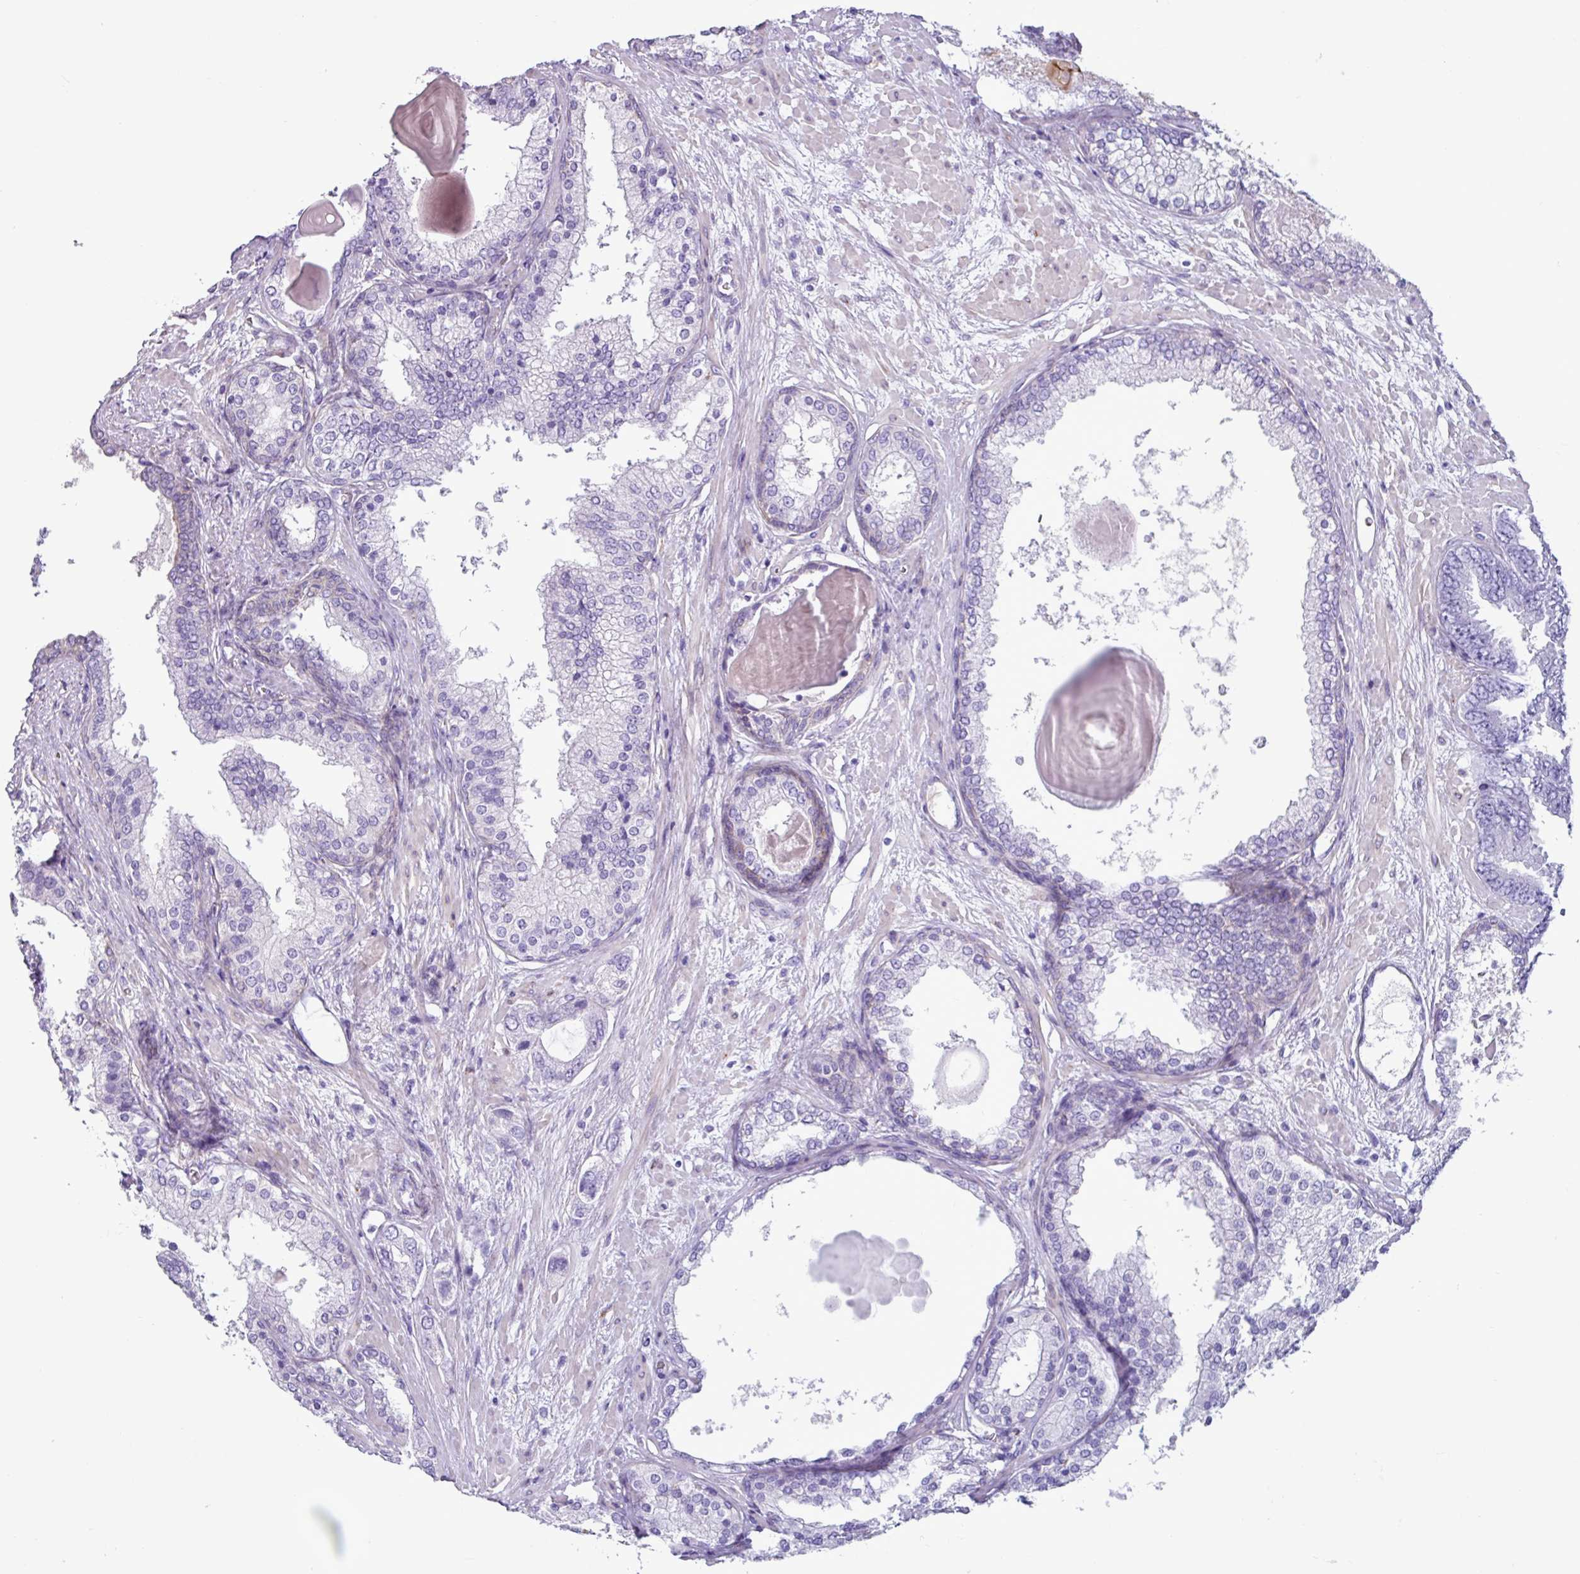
{"staining": {"intensity": "negative", "quantity": "none", "location": "none"}, "tissue": "prostate cancer", "cell_type": "Tumor cells", "image_type": "cancer", "snomed": [{"axis": "morphology", "description": "Adenocarcinoma, High grade"}, {"axis": "topography", "description": "Prostate"}], "caption": "Human prostate cancer (high-grade adenocarcinoma) stained for a protein using immunohistochemistry reveals no positivity in tumor cells.", "gene": "PPP1R35", "patient": {"sex": "male", "age": 63}}